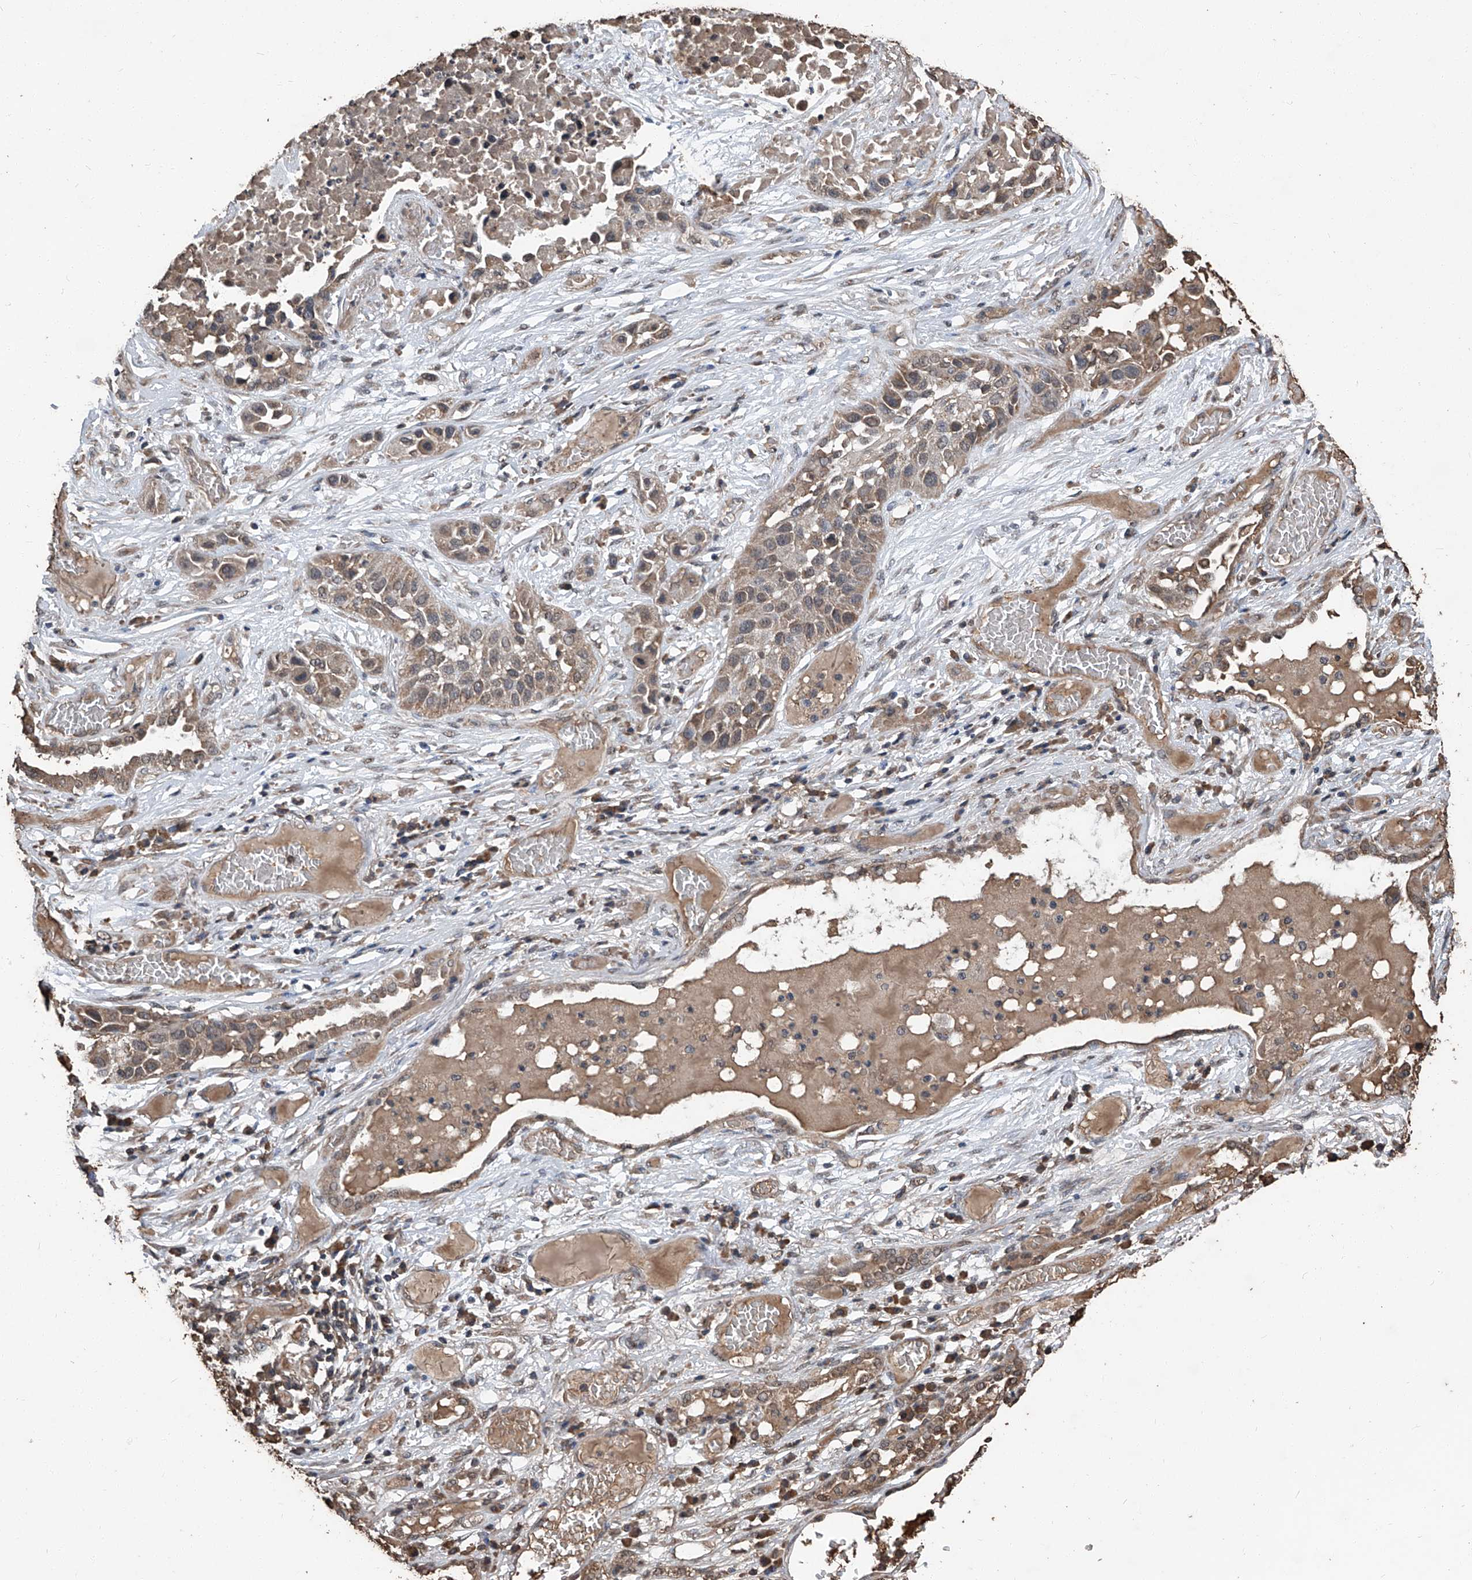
{"staining": {"intensity": "weak", "quantity": ">75%", "location": "cytoplasmic/membranous"}, "tissue": "lung cancer", "cell_type": "Tumor cells", "image_type": "cancer", "snomed": [{"axis": "morphology", "description": "Squamous cell carcinoma, NOS"}, {"axis": "topography", "description": "Lung"}], "caption": "Immunohistochemistry histopathology image of neoplastic tissue: human lung cancer (squamous cell carcinoma) stained using IHC reveals low levels of weak protein expression localized specifically in the cytoplasmic/membranous of tumor cells, appearing as a cytoplasmic/membranous brown color.", "gene": "STARD7", "patient": {"sex": "male", "age": 71}}